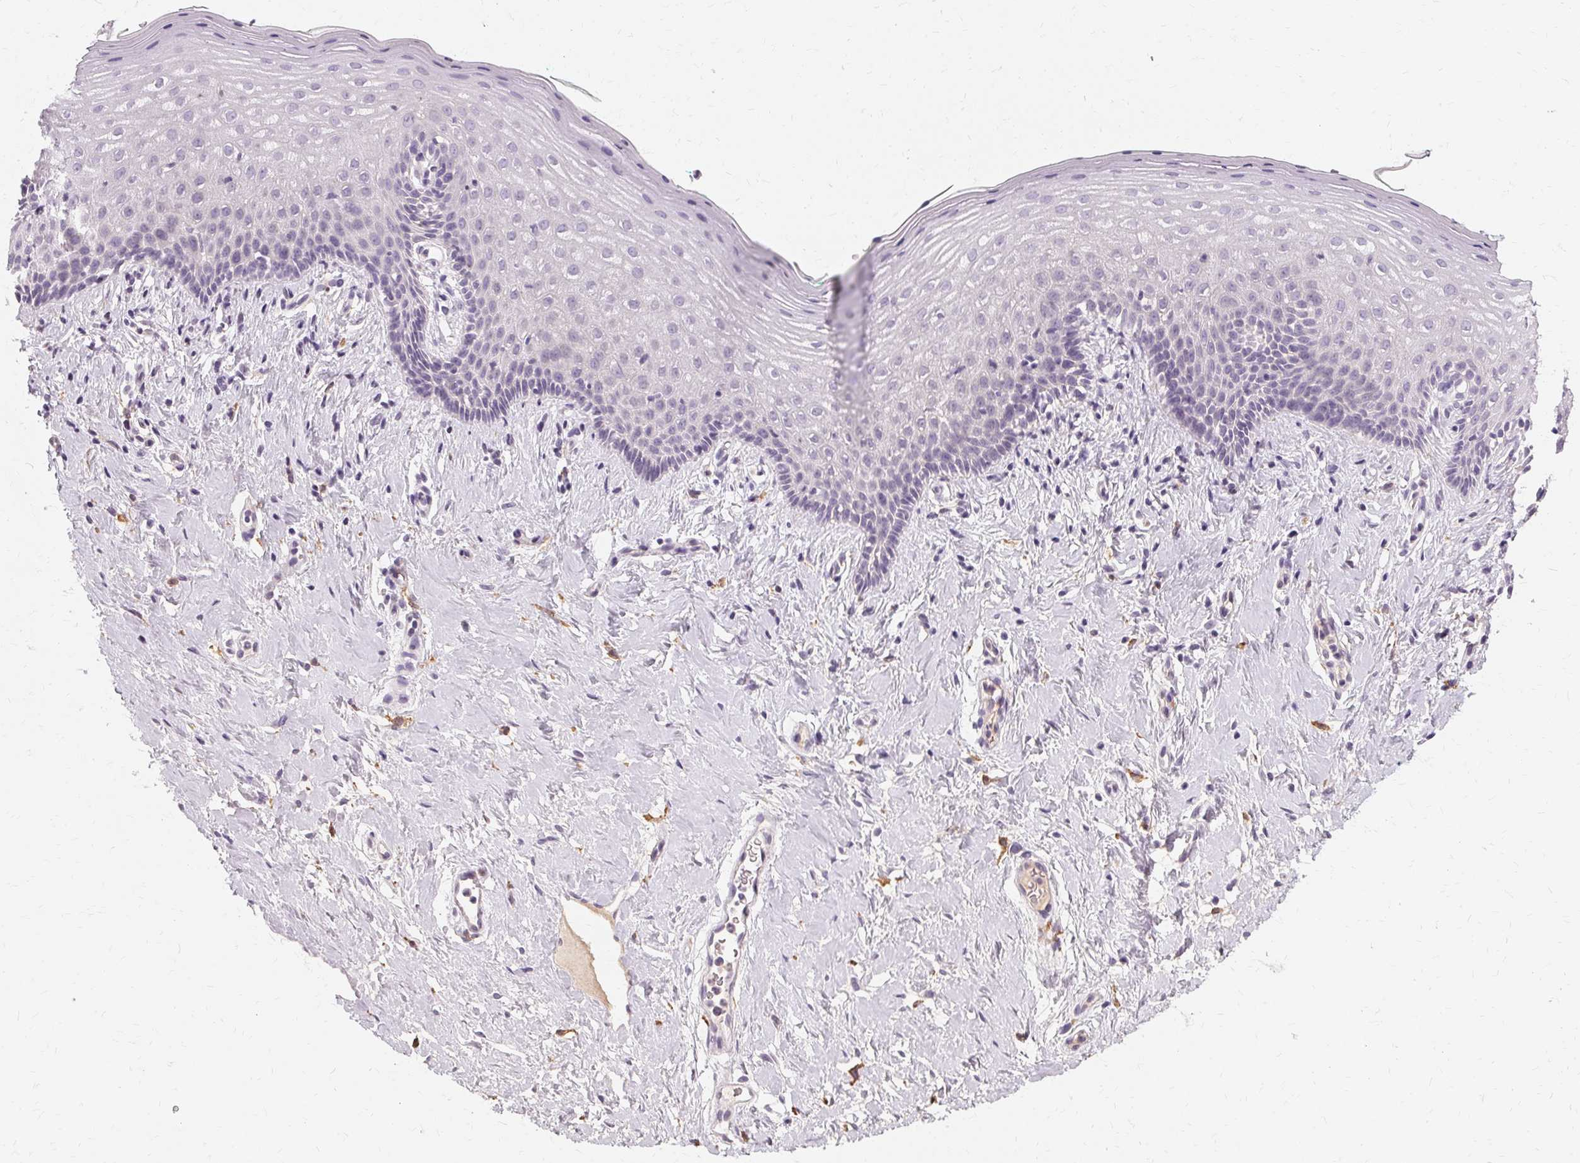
{"staining": {"intensity": "negative", "quantity": "none", "location": "none"}, "tissue": "vagina", "cell_type": "Squamous epithelial cells", "image_type": "normal", "snomed": [{"axis": "morphology", "description": "Normal tissue, NOS"}, {"axis": "topography", "description": "Vagina"}], "caption": "A photomicrograph of vagina stained for a protein exhibits no brown staining in squamous epithelial cells.", "gene": "IFNGR1", "patient": {"sex": "female", "age": 42}}